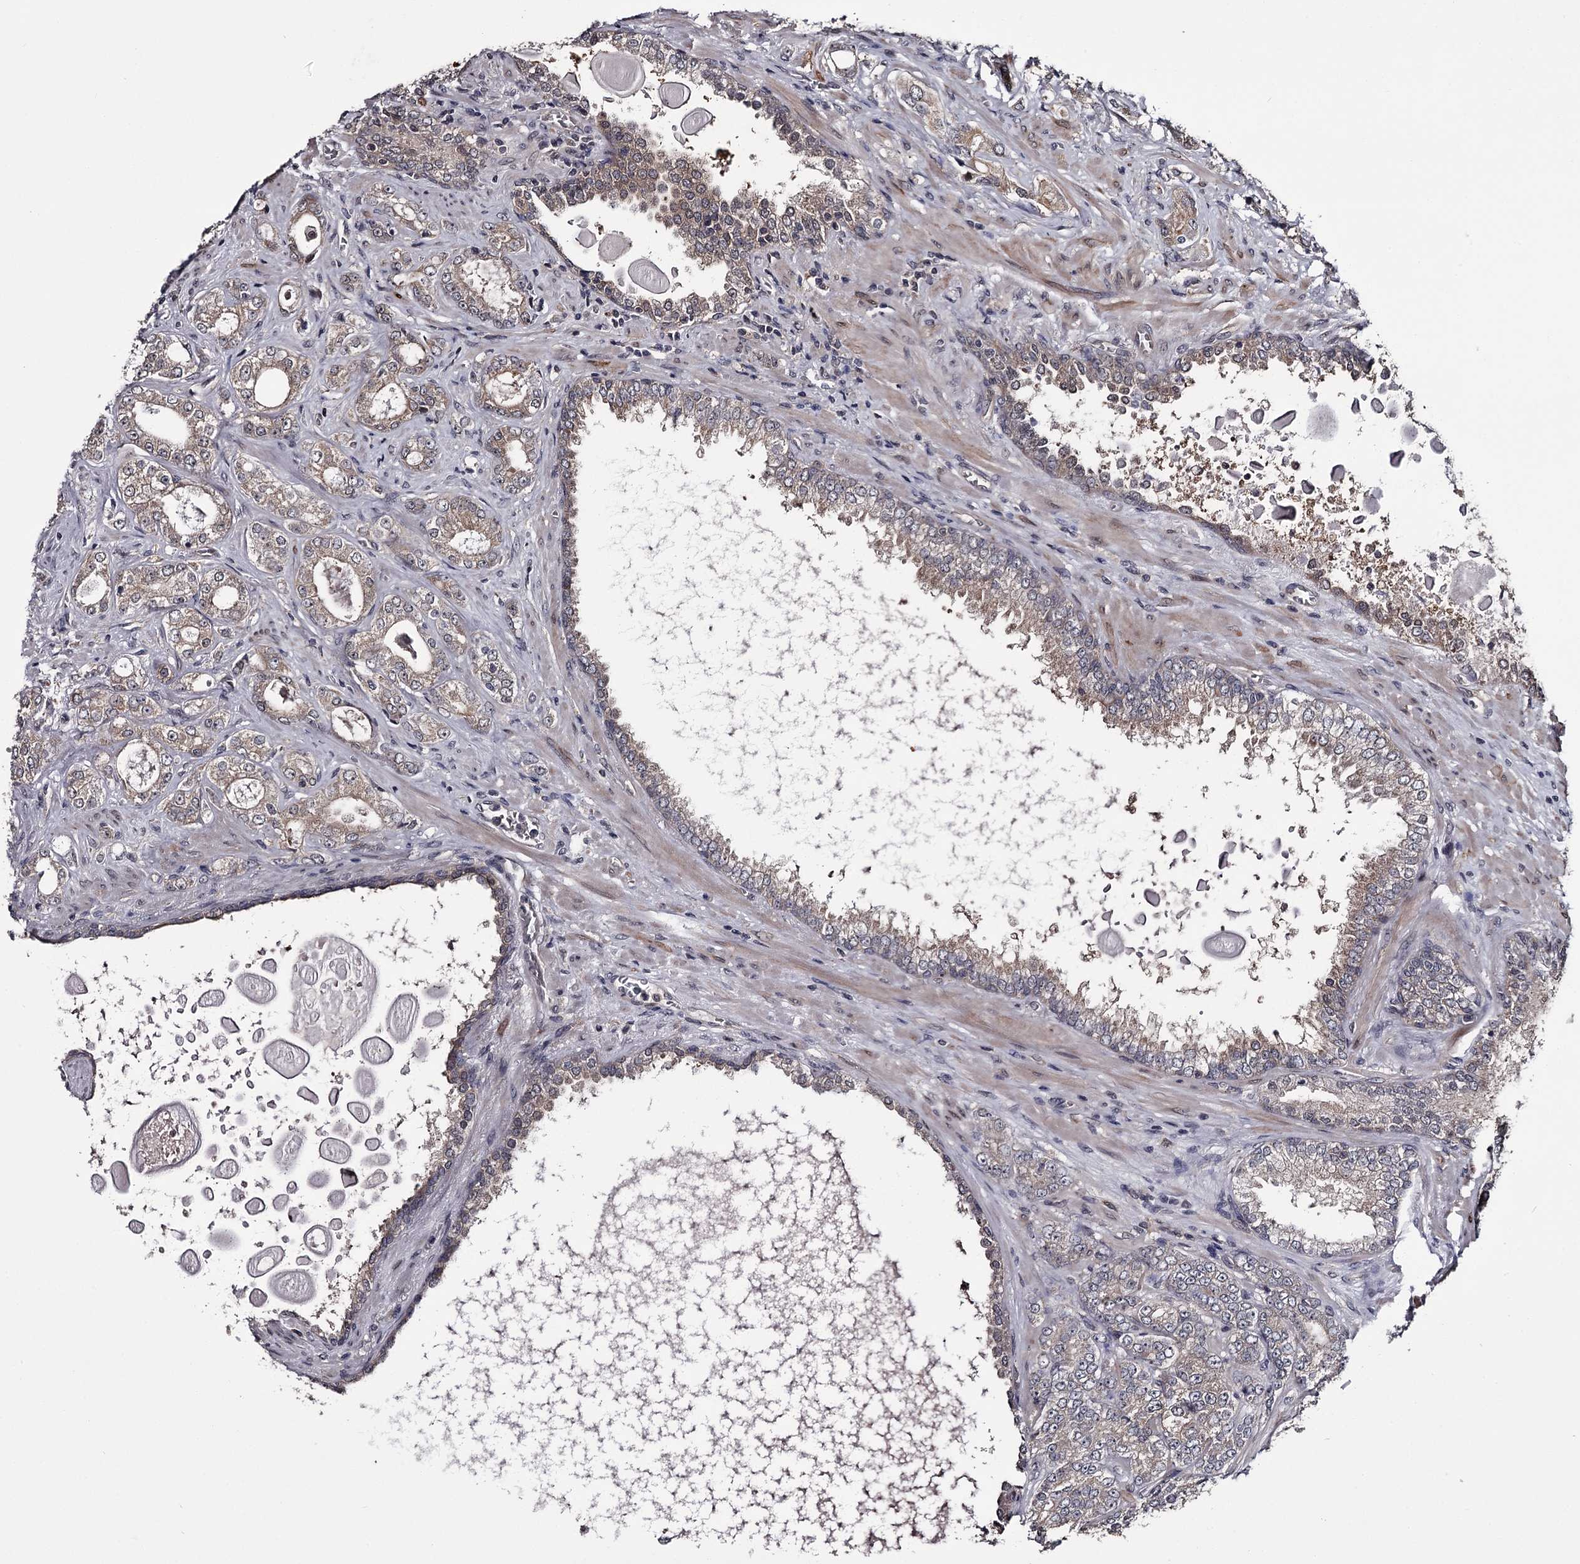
{"staining": {"intensity": "weak", "quantity": "<25%", "location": "cytoplasmic/membranous"}, "tissue": "prostate cancer", "cell_type": "Tumor cells", "image_type": "cancer", "snomed": [{"axis": "morphology", "description": "Normal tissue, NOS"}, {"axis": "morphology", "description": "Adenocarcinoma, High grade"}, {"axis": "topography", "description": "Prostate"}], "caption": "This is a photomicrograph of IHC staining of prostate adenocarcinoma (high-grade), which shows no expression in tumor cells. (DAB immunohistochemistry with hematoxylin counter stain).", "gene": "DAO", "patient": {"sex": "male", "age": 83}}